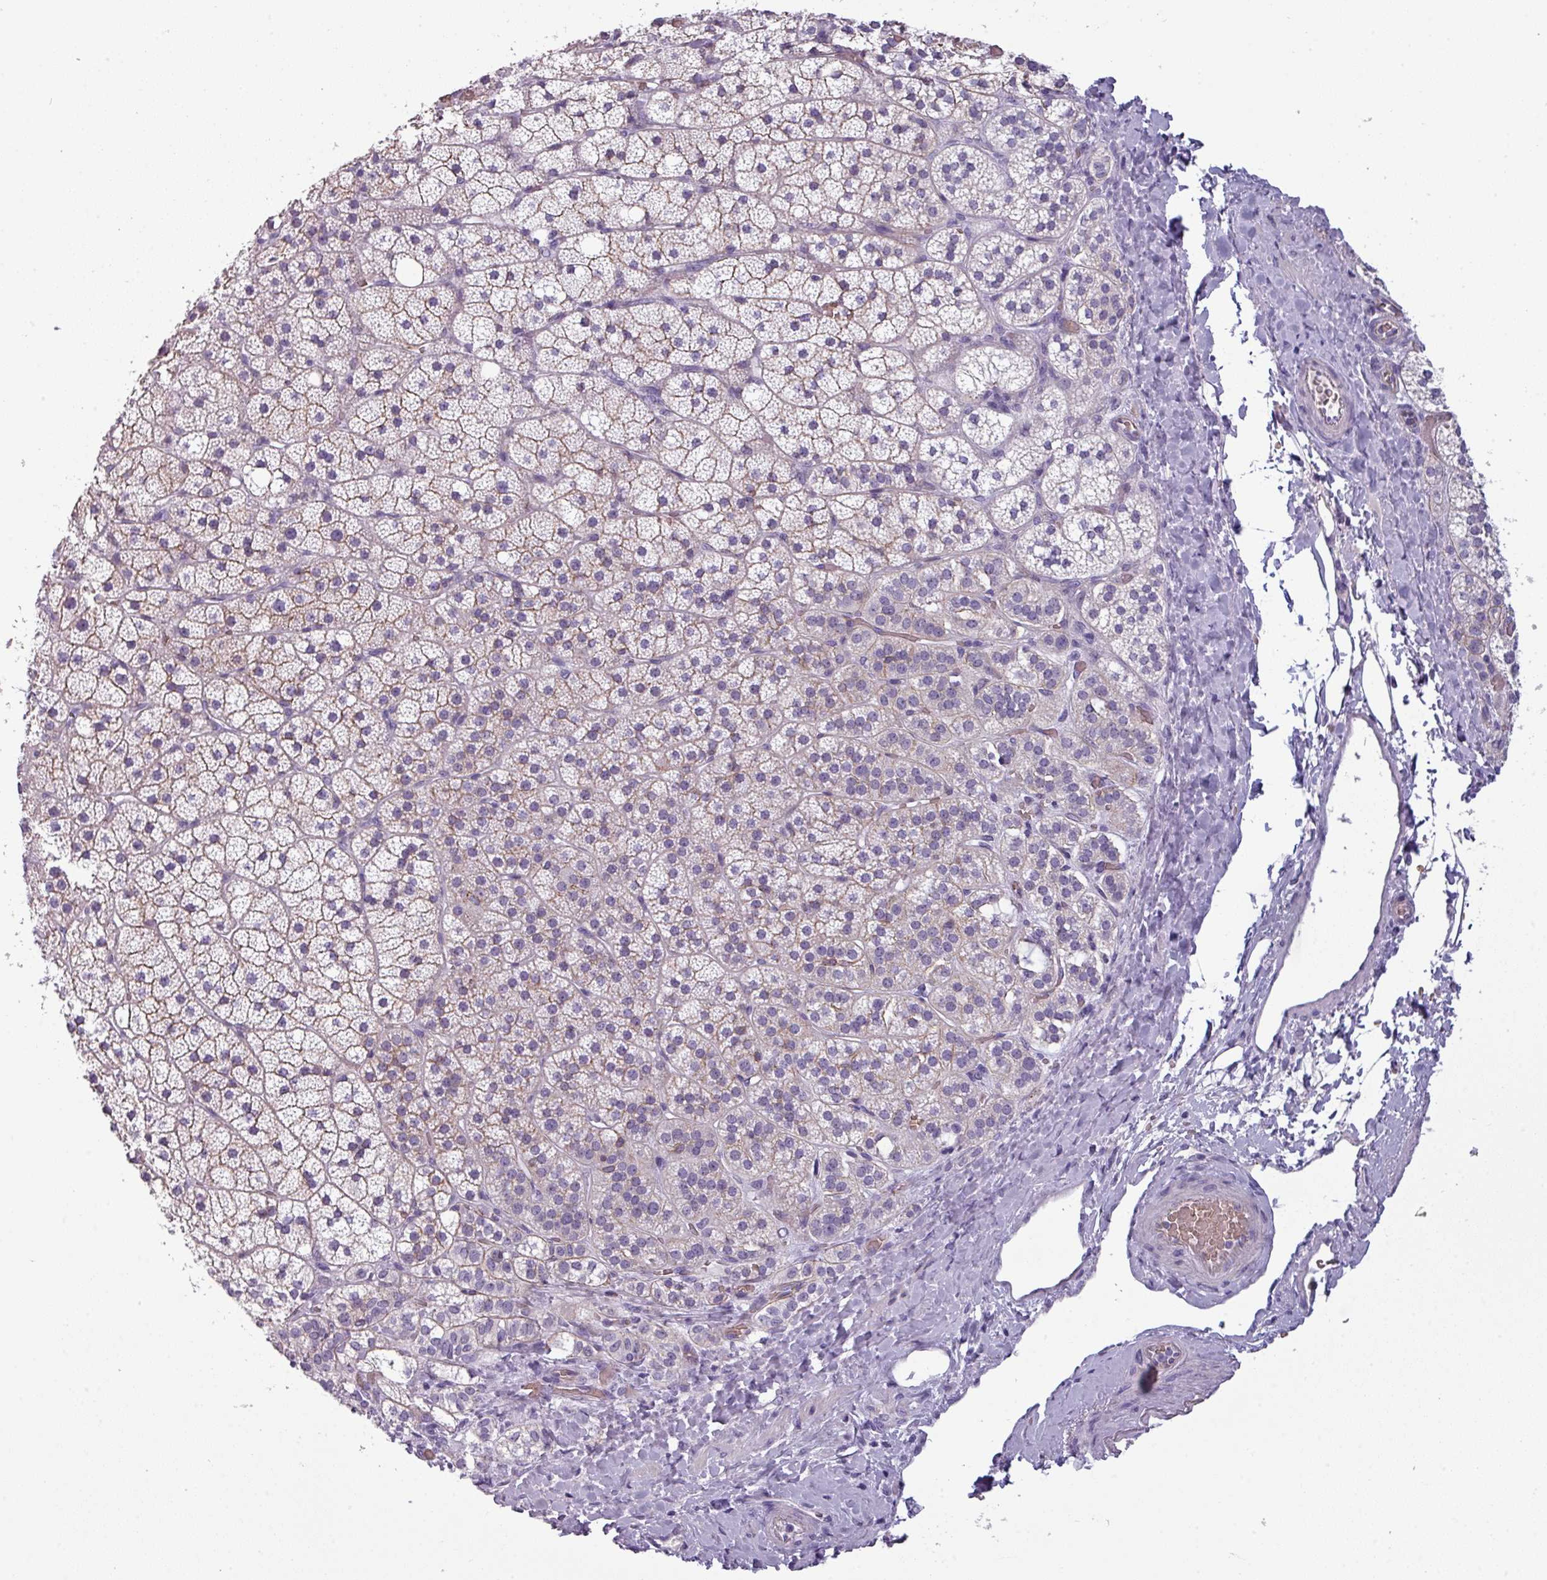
{"staining": {"intensity": "negative", "quantity": "none", "location": "none"}, "tissue": "adrenal gland", "cell_type": "Glandular cells", "image_type": "normal", "snomed": [{"axis": "morphology", "description": "Normal tissue, NOS"}, {"axis": "topography", "description": "Adrenal gland"}], "caption": "Human adrenal gland stained for a protein using immunohistochemistry (IHC) shows no positivity in glandular cells.", "gene": "AREL1", "patient": {"sex": "male", "age": 53}}